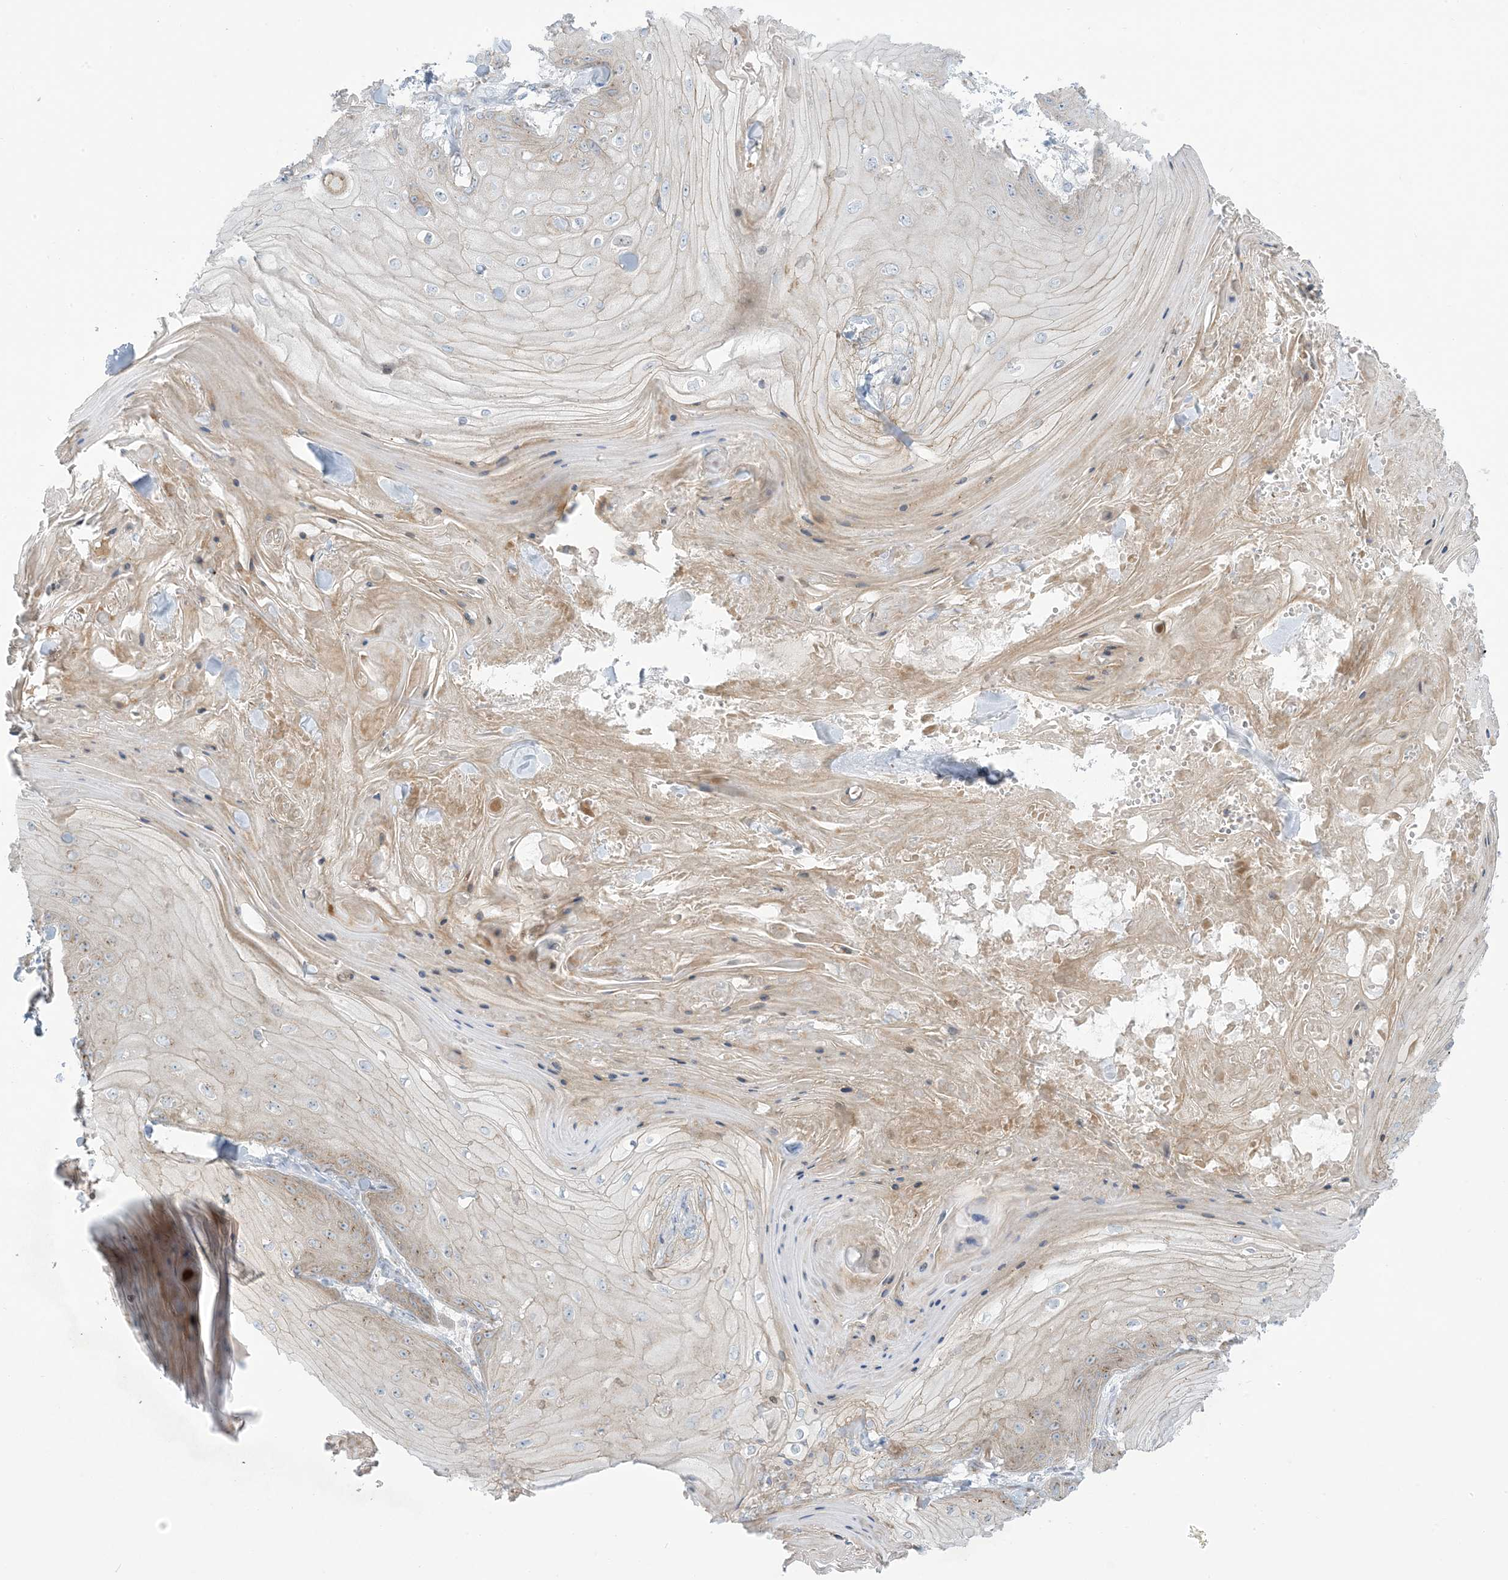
{"staining": {"intensity": "weak", "quantity": "25%-75%", "location": "cytoplasmic/membranous"}, "tissue": "skin cancer", "cell_type": "Tumor cells", "image_type": "cancer", "snomed": [{"axis": "morphology", "description": "Squamous cell carcinoma, NOS"}, {"axis": "topography", "description": "Skin"}], "caption": "Weak cytoplasmic/membranous protein staining is appreciated in approximately 25%-75% of tumor cells in skin squamous cell carcinoma.", "gene": "AFTPH", "patient": {"sex": "male", "age": 74}}